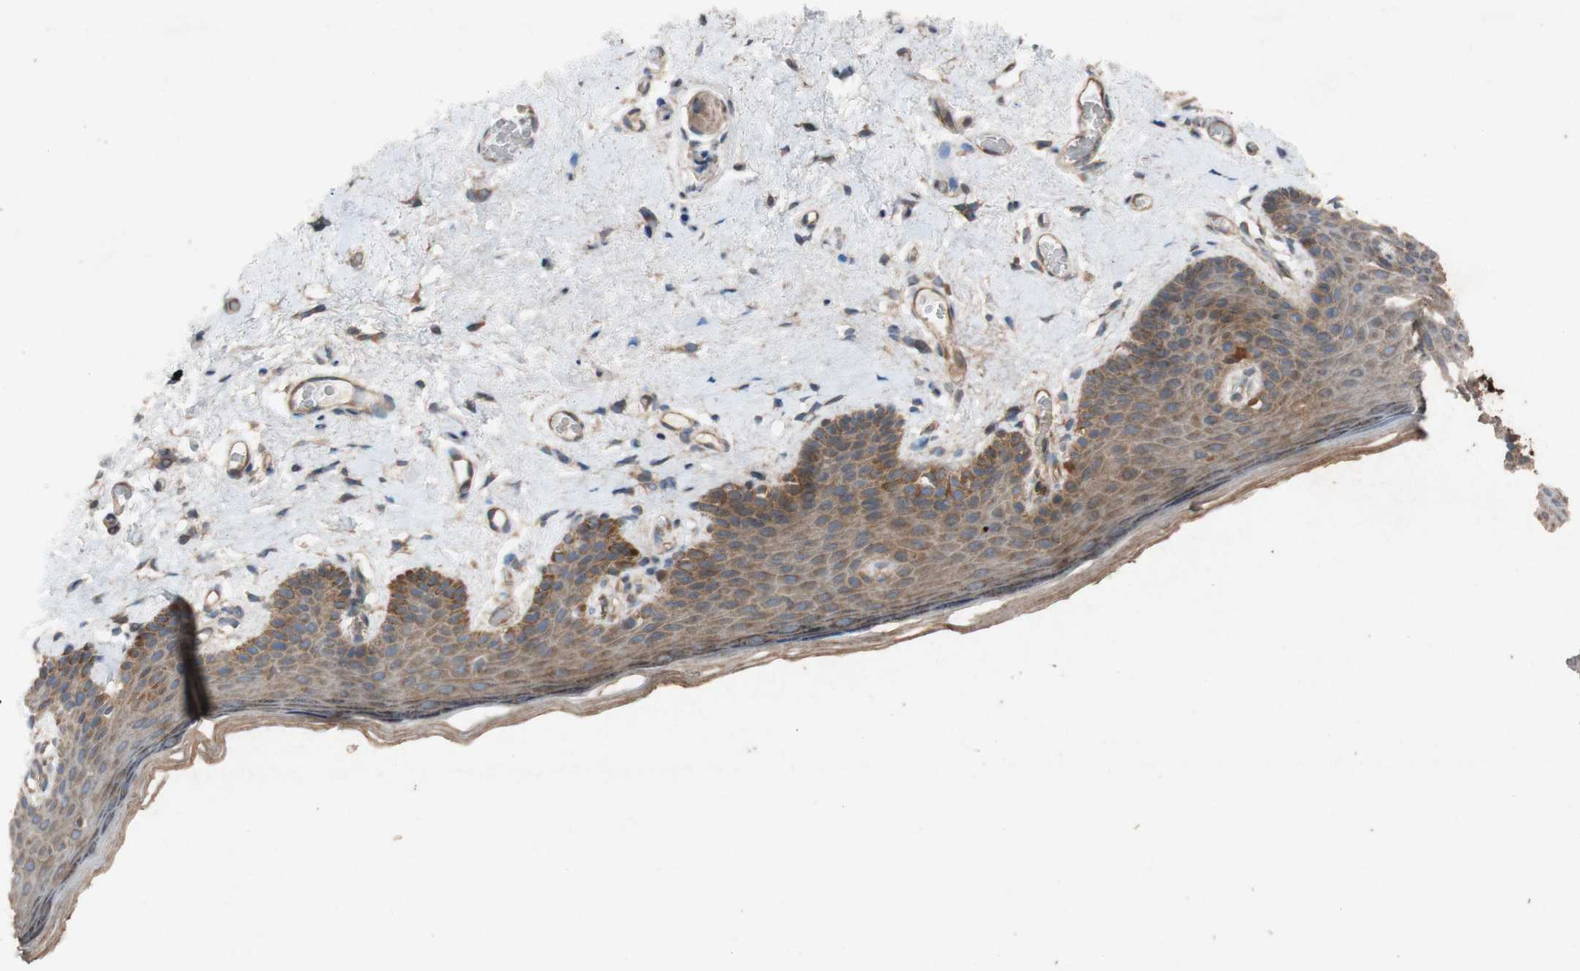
{"staining": {"intensity": "moderate", "quantity": ">75%", "location": "cytoplasmic/membranous"}, "tissue": "skin", "cell_type": "Epidermal cells", "image_type": "normal", "snomed": [{"axis": "morphology", "description": "Normal tissue, NOS"}, {"axis": "topography", "description": "Vulva"}], "caption": "Epidermal cells show medium levels of moderate cytoplasmic/membranous expression in approximately >75% of cells in normal skin.", "gene": "TST", "patient": {"sex": "female", "age": 54}}